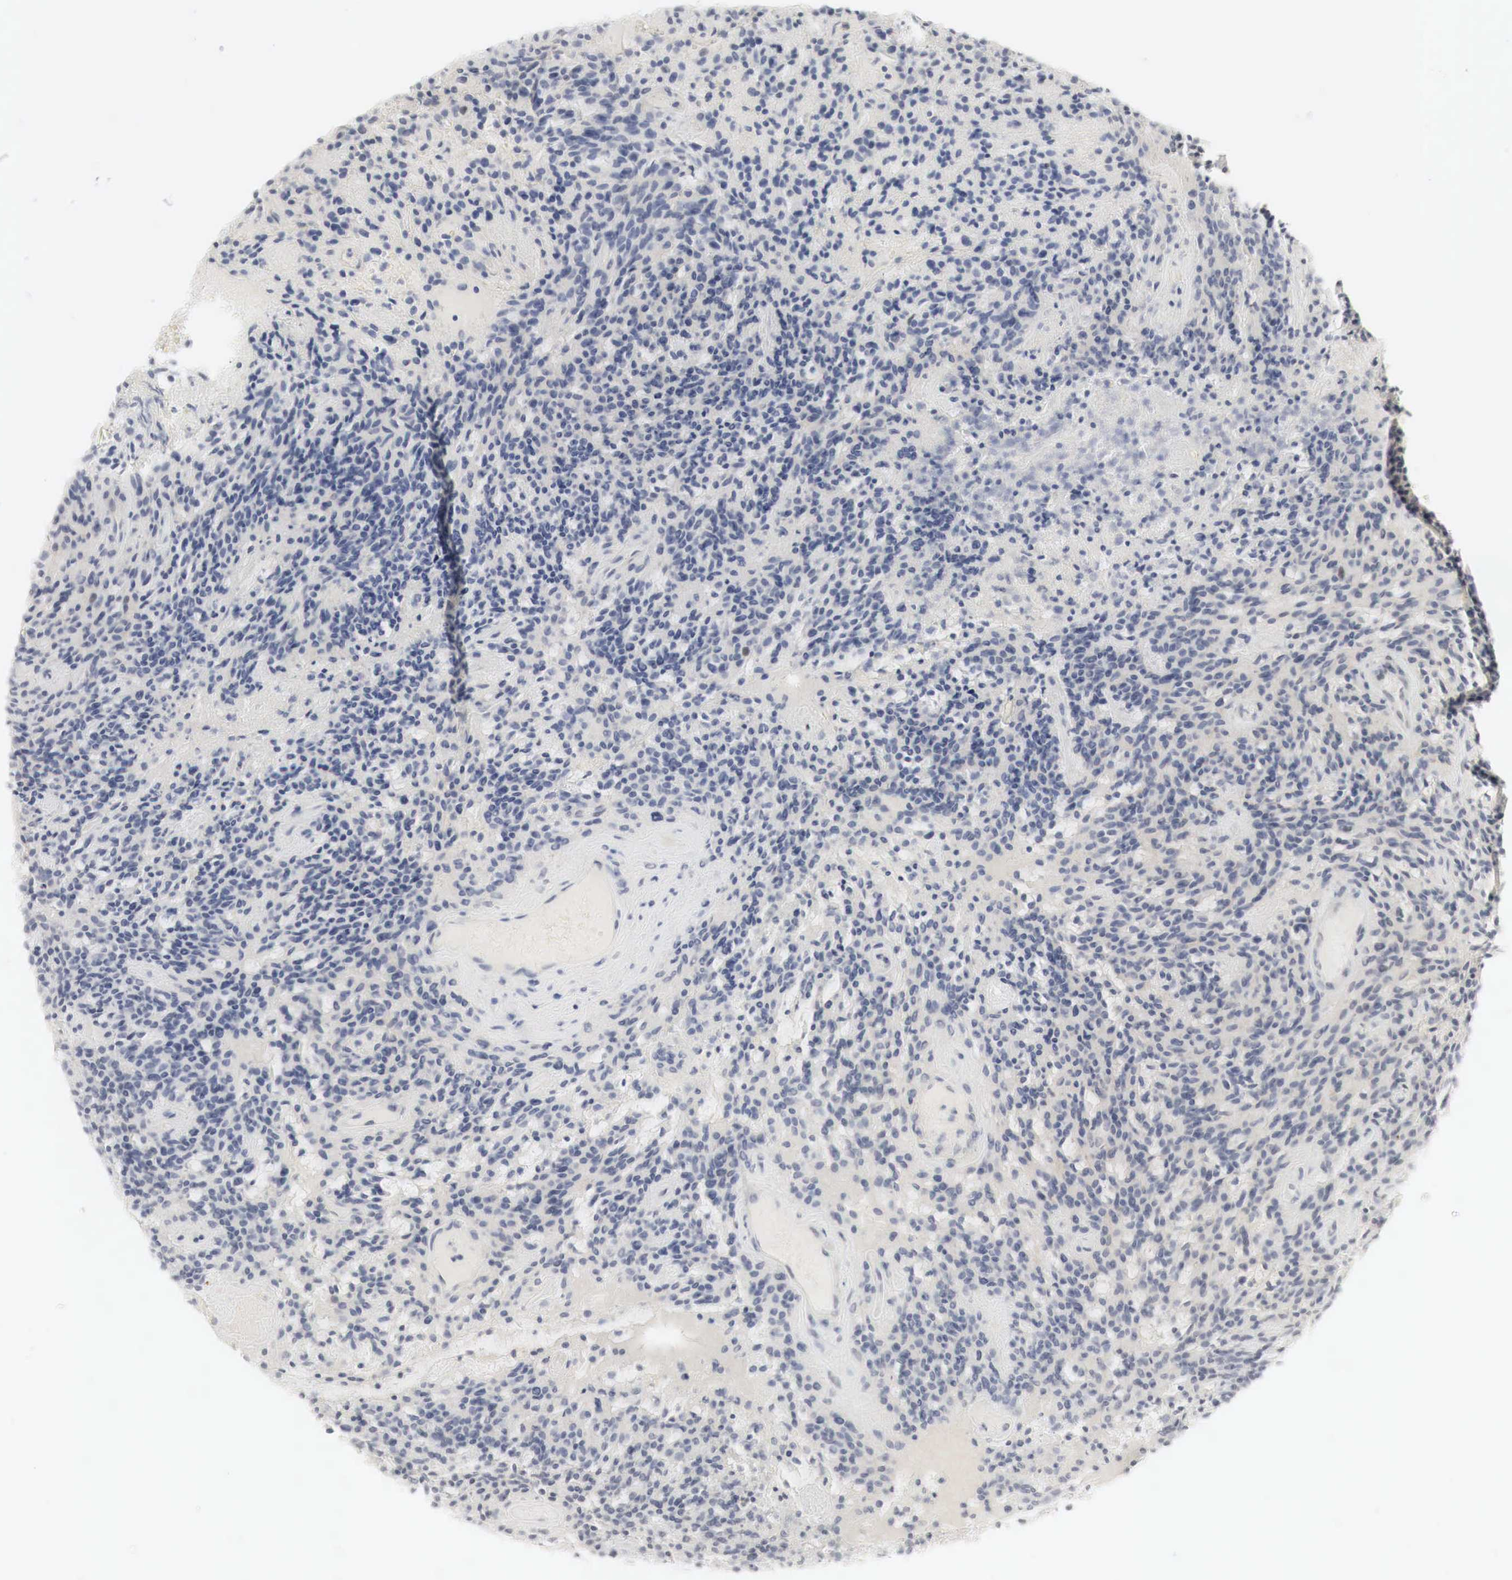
{"staining": {"intensity": "negative", "quantity": "none", "location": "none"}, "tissue": "glioma", "cell_type": "Tumor cells", "image_type": "cancer", "snomed": [{"axis": "morphology", "description": "Glioma, malignant, High grade"}, {"axis": "topography", "description": "Brain"}], "caption": "Tumor cells are negative for protein expression in human glioma.", "gene": "TP63", "patient": {"sex": "female", "age": 13}}